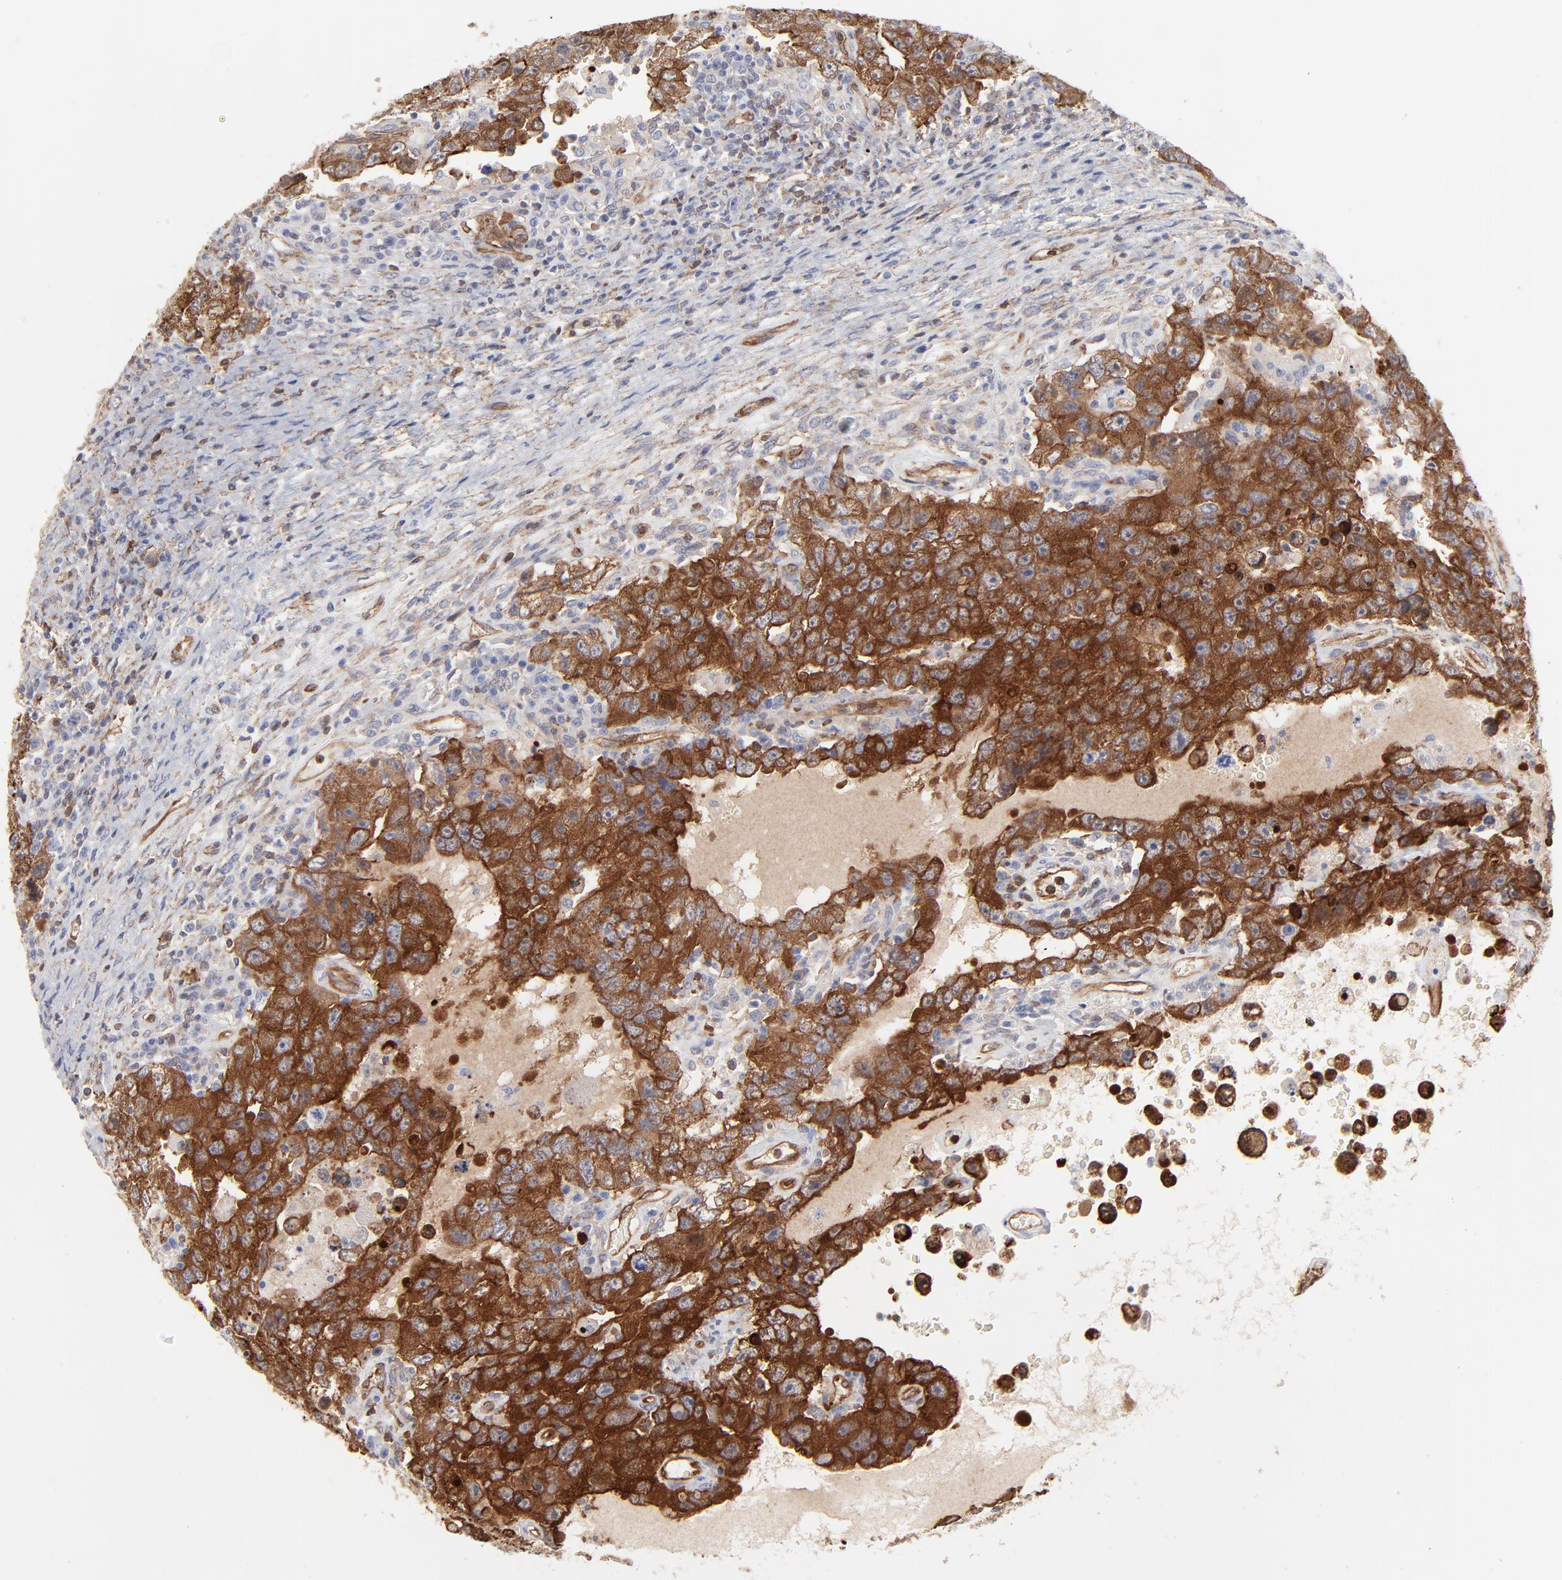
{"staining": {"intensity": "strong", "quantity": ">75%", "location": "cytoplasmic/membranous"}, "tissue": "testis cancer", "cell_type": "Tumor cells", "image_type": "cancer", "snomed": [{"axis": "morphology", "description": "Carcinoma, Embryonal, NOS"}, {"axis": "topography", "description": "Testis"}], "caption": "Protein expression analysis of embryonal carcinoma (testis) exhibits strong cytoplasmic/membranous positivity in about >75% of tumor cells. Using DAB (3,3'-diaminobenzidine) (brown) and hematoxylin (blue) stains, captured at high magnification using brightfield microscopy.", "gene": "PXN", "patient": {"sex": "male", "age": 26}}